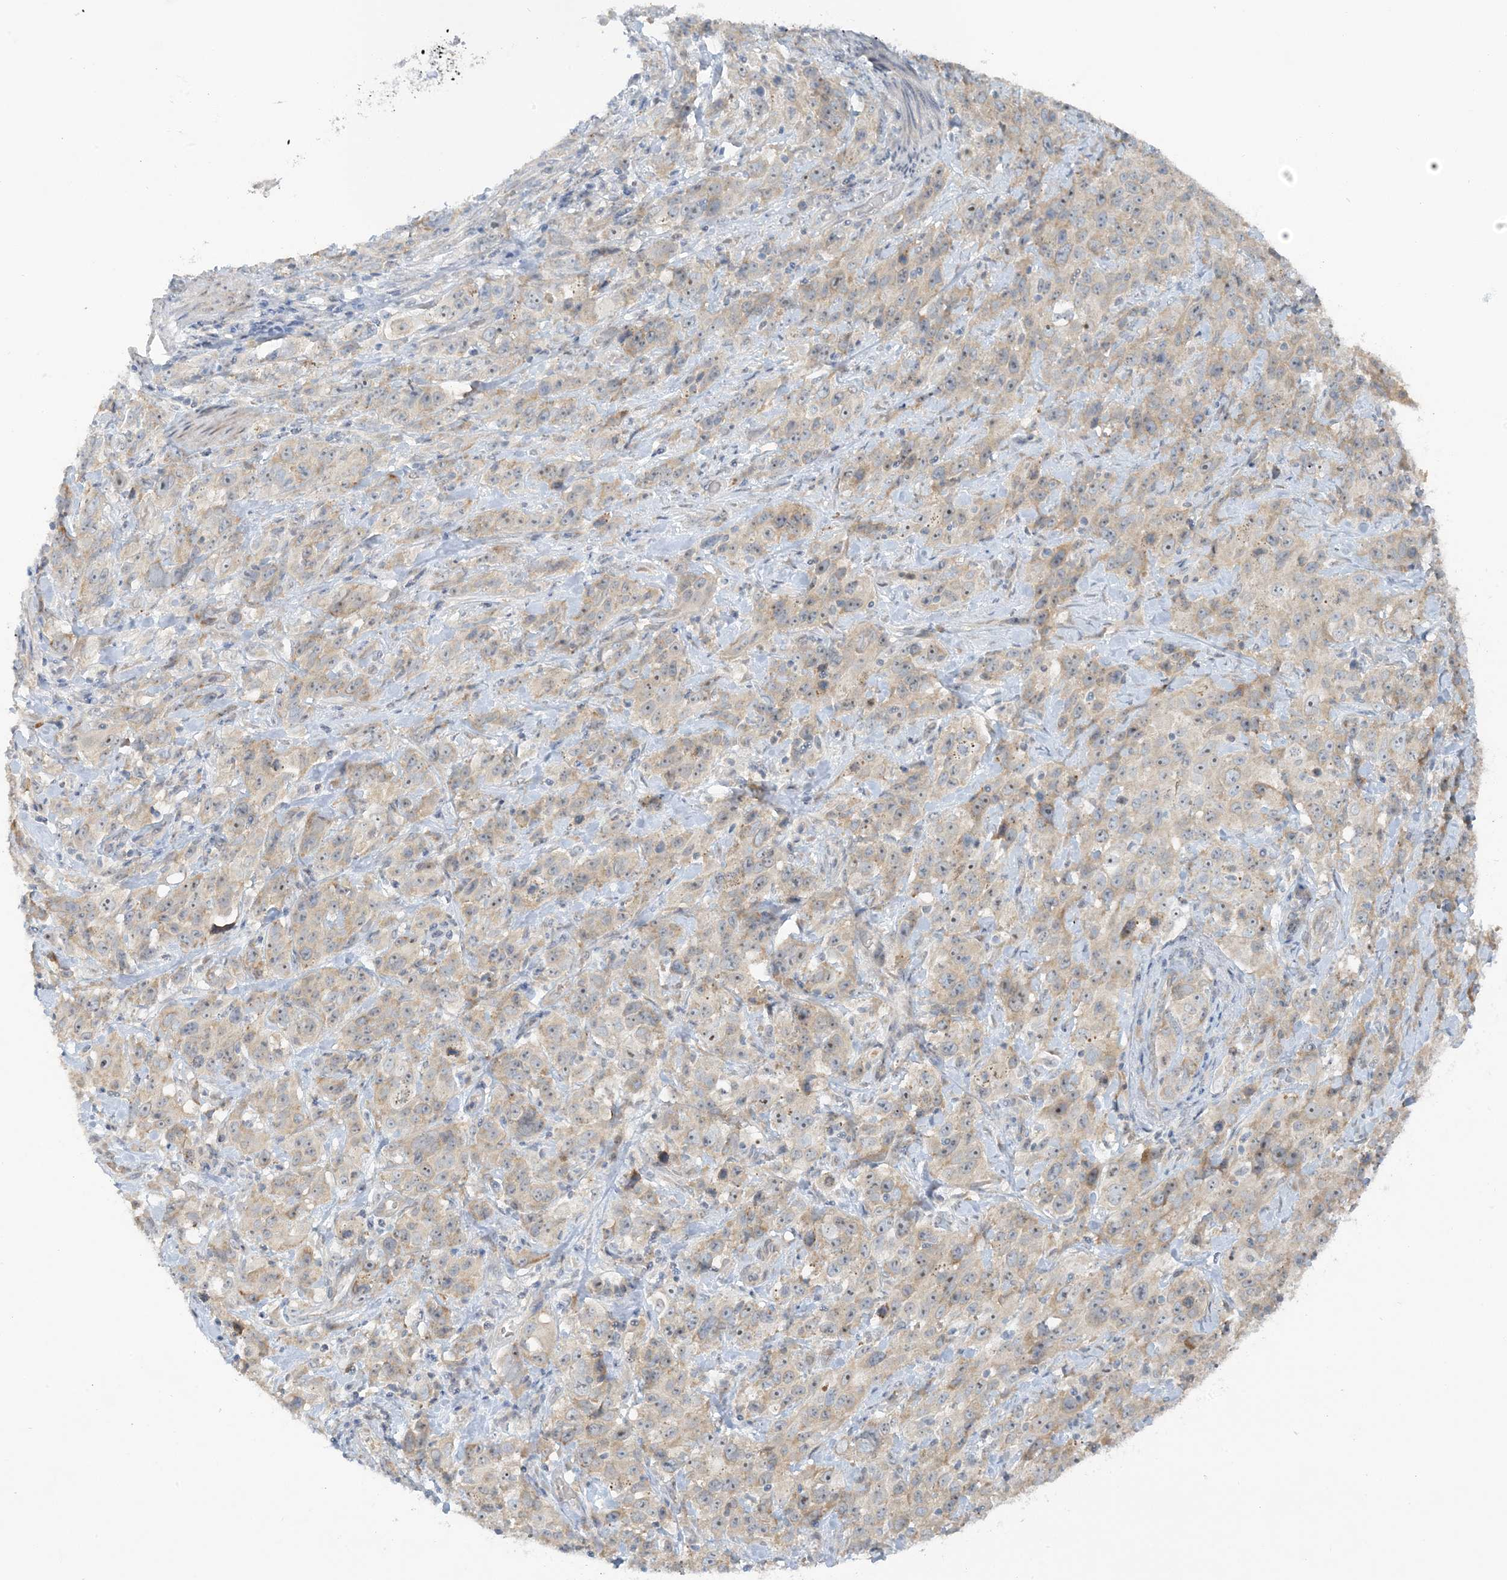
{"staining": {"intensity": "weak", "quantity": "25%-75%", "location": "cytoplasmic/membranous"}, "tissue": "stomach cancer", "cell_type": "Tumor cells", "image_type": "cancer", "snomed": [{"axis": "morphology", "description": "Normal tissue, NOS"}, {"axis": "morphology", "description": "Adenocarcinoma, NOS"}, {"axis": "topography", "description": "Lymph node"}, {"axis": "topography", "description": "Stomach"}], "caption": "The histopathology image exhibits a brown stain indicating the presence of a protein in the cytoplasmic/membranous of tumor cells in stomach cancer. (Brightfield microscopy of DAB IHC at high magnification).", "gene": "SCN3A", "patient": {"sex": "male", "age": 48}}